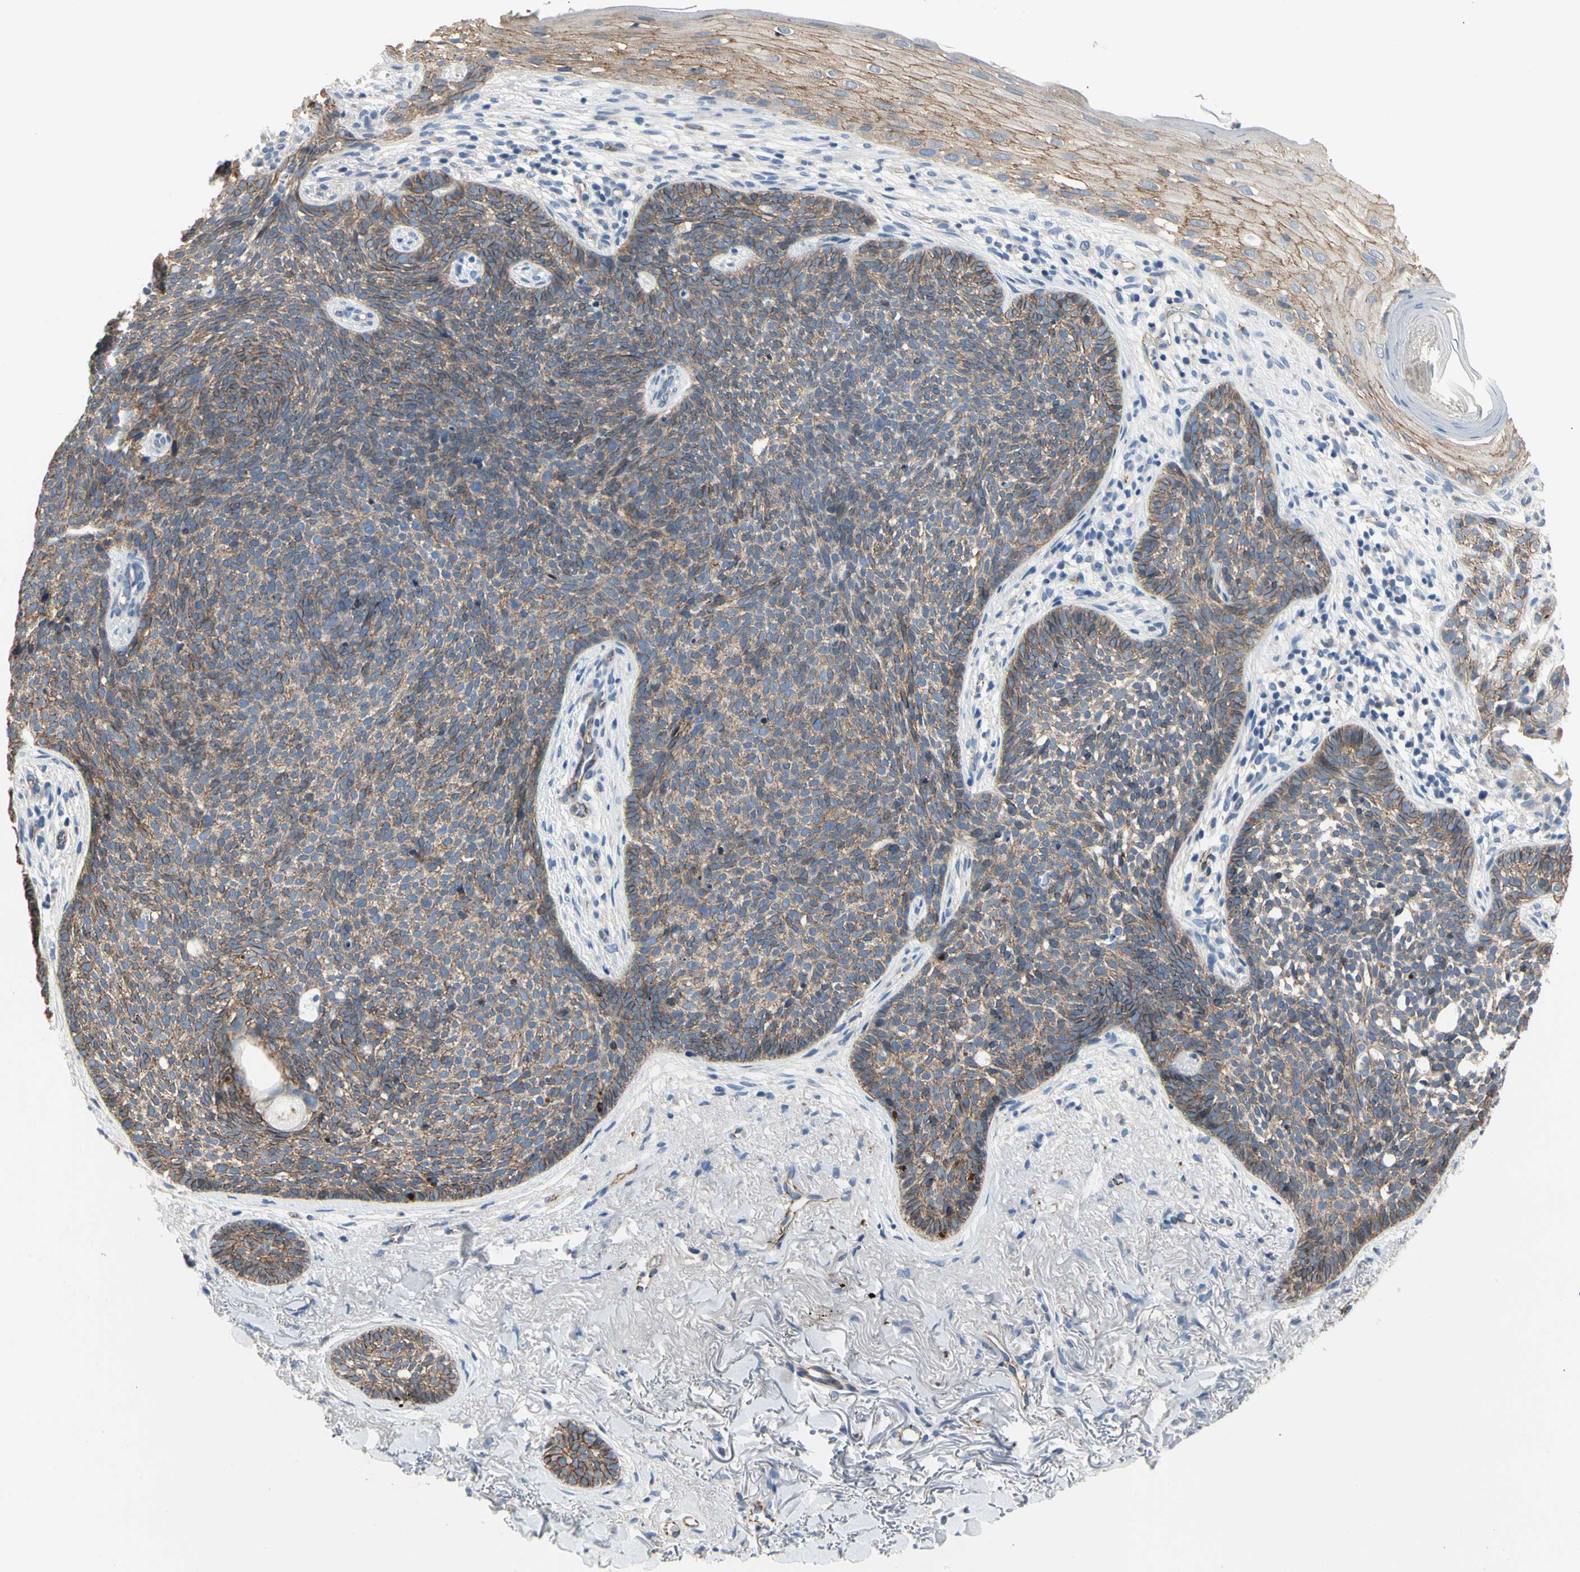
{"staining": {"intensity": "moderate", "quantity": ">75%", "location": "cytoplasmic/membranous"}, "tissue": "skin cancer", "cell_type": "Tumor cells", "image_type": "cancer", "snomed": [{"axis": "morphology", "description": "Basal cell carcinoma"}, {"axis": "topography", "description": "Skin"}], "caption": "A medium amount of moderate cytoplasmic/membranous positivity is seen in approximately >75% of tumor cells in skin basal cell carcinoma tissue.", "gene": "LGR6", "patient": {"sex": "female", "age": 70}}